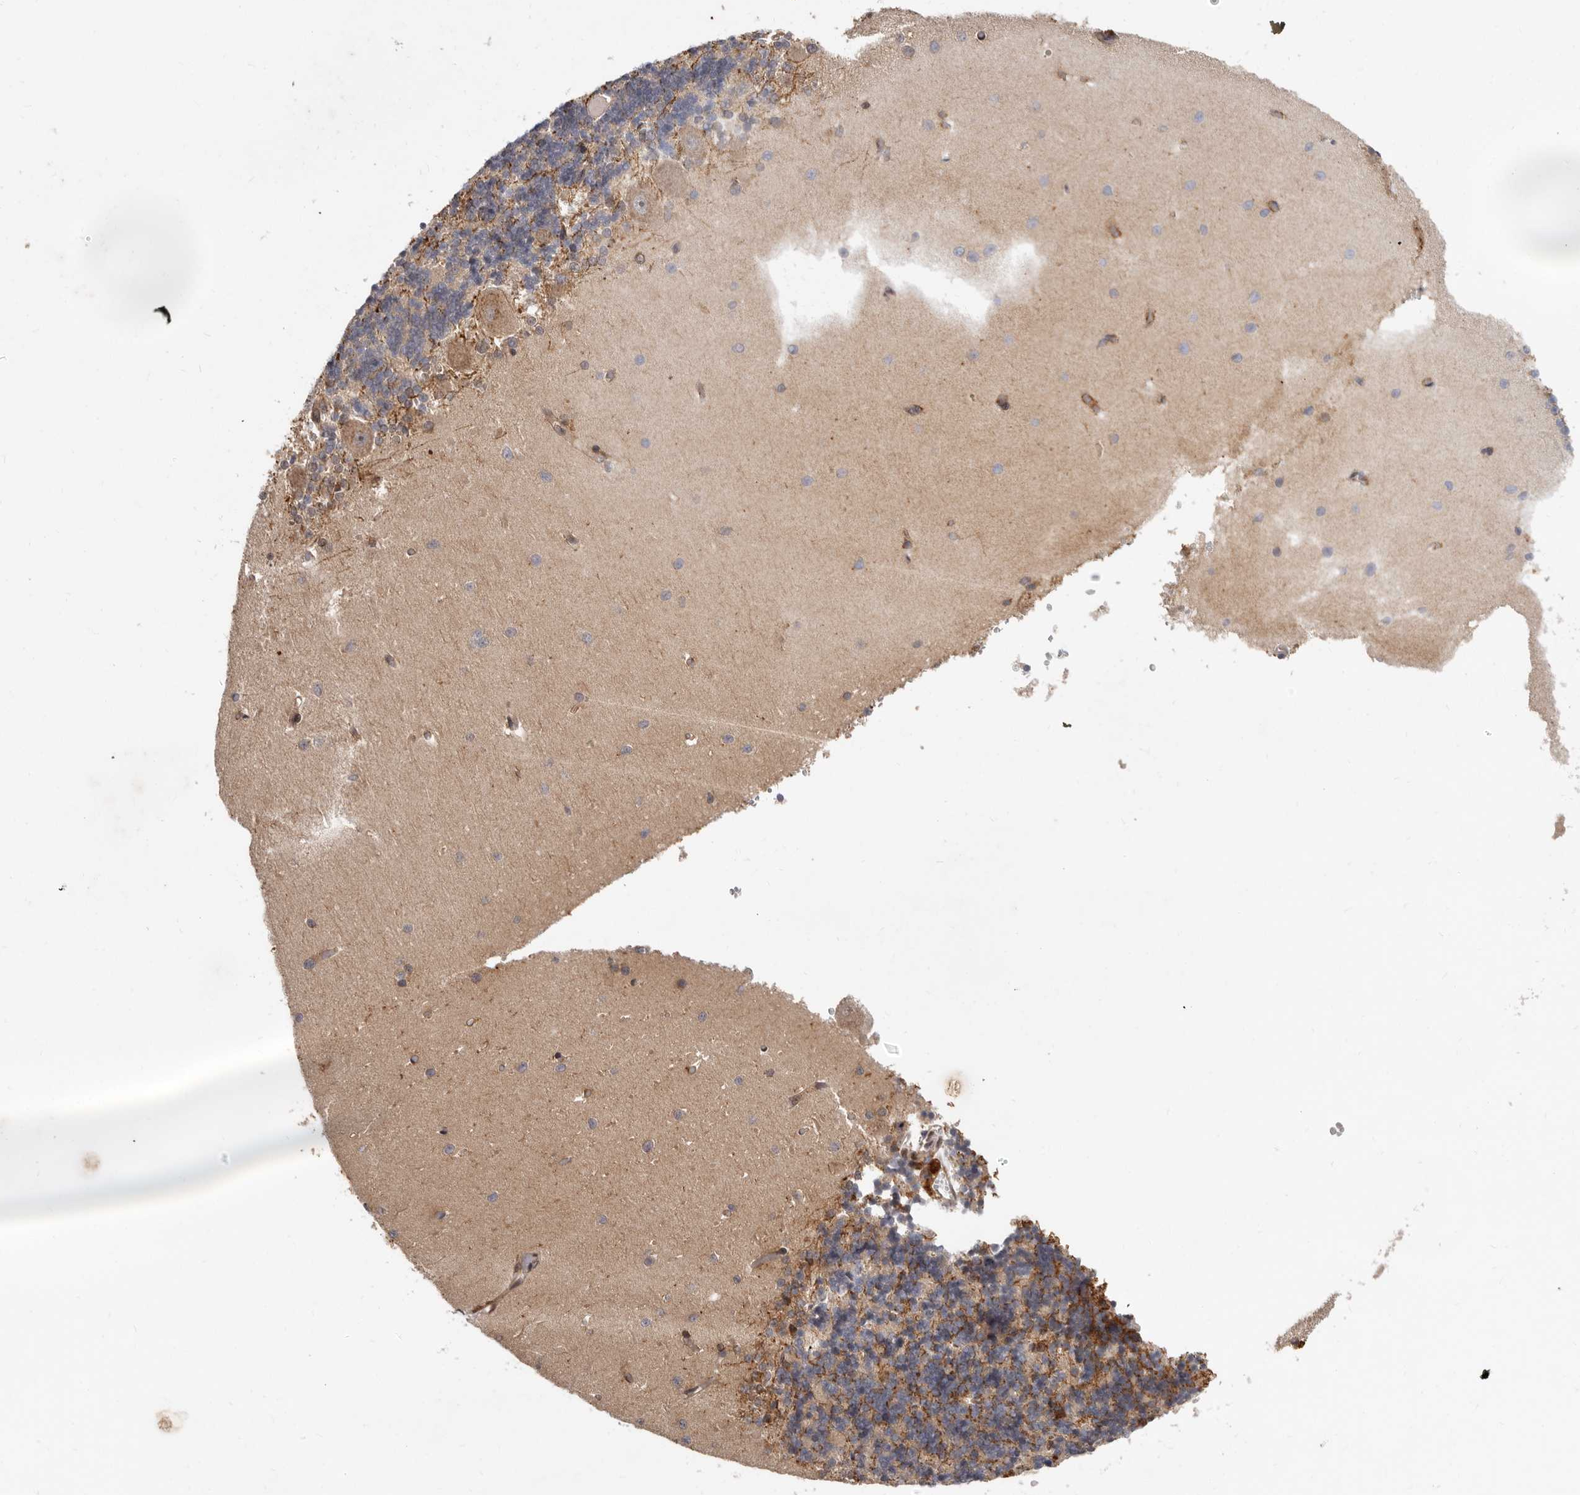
{"staining": {"intensity": "negative", "quantity": "none", "location": "none"}, "tissue": "cerebellum", "cell_type": "Cells in granular layer", "image_type": "normal", "snomed": [{"axis": "morphology", "description": "Normal tissue, NOS"}, {"axis": "topography", "description": "Cerebellum"}], "caption": "Cerebellum stained for a protein using IHC exhibits no expression cells in granular layer.", "gene": "SBDS", "patient": {"sex": "male", "age": 37}}